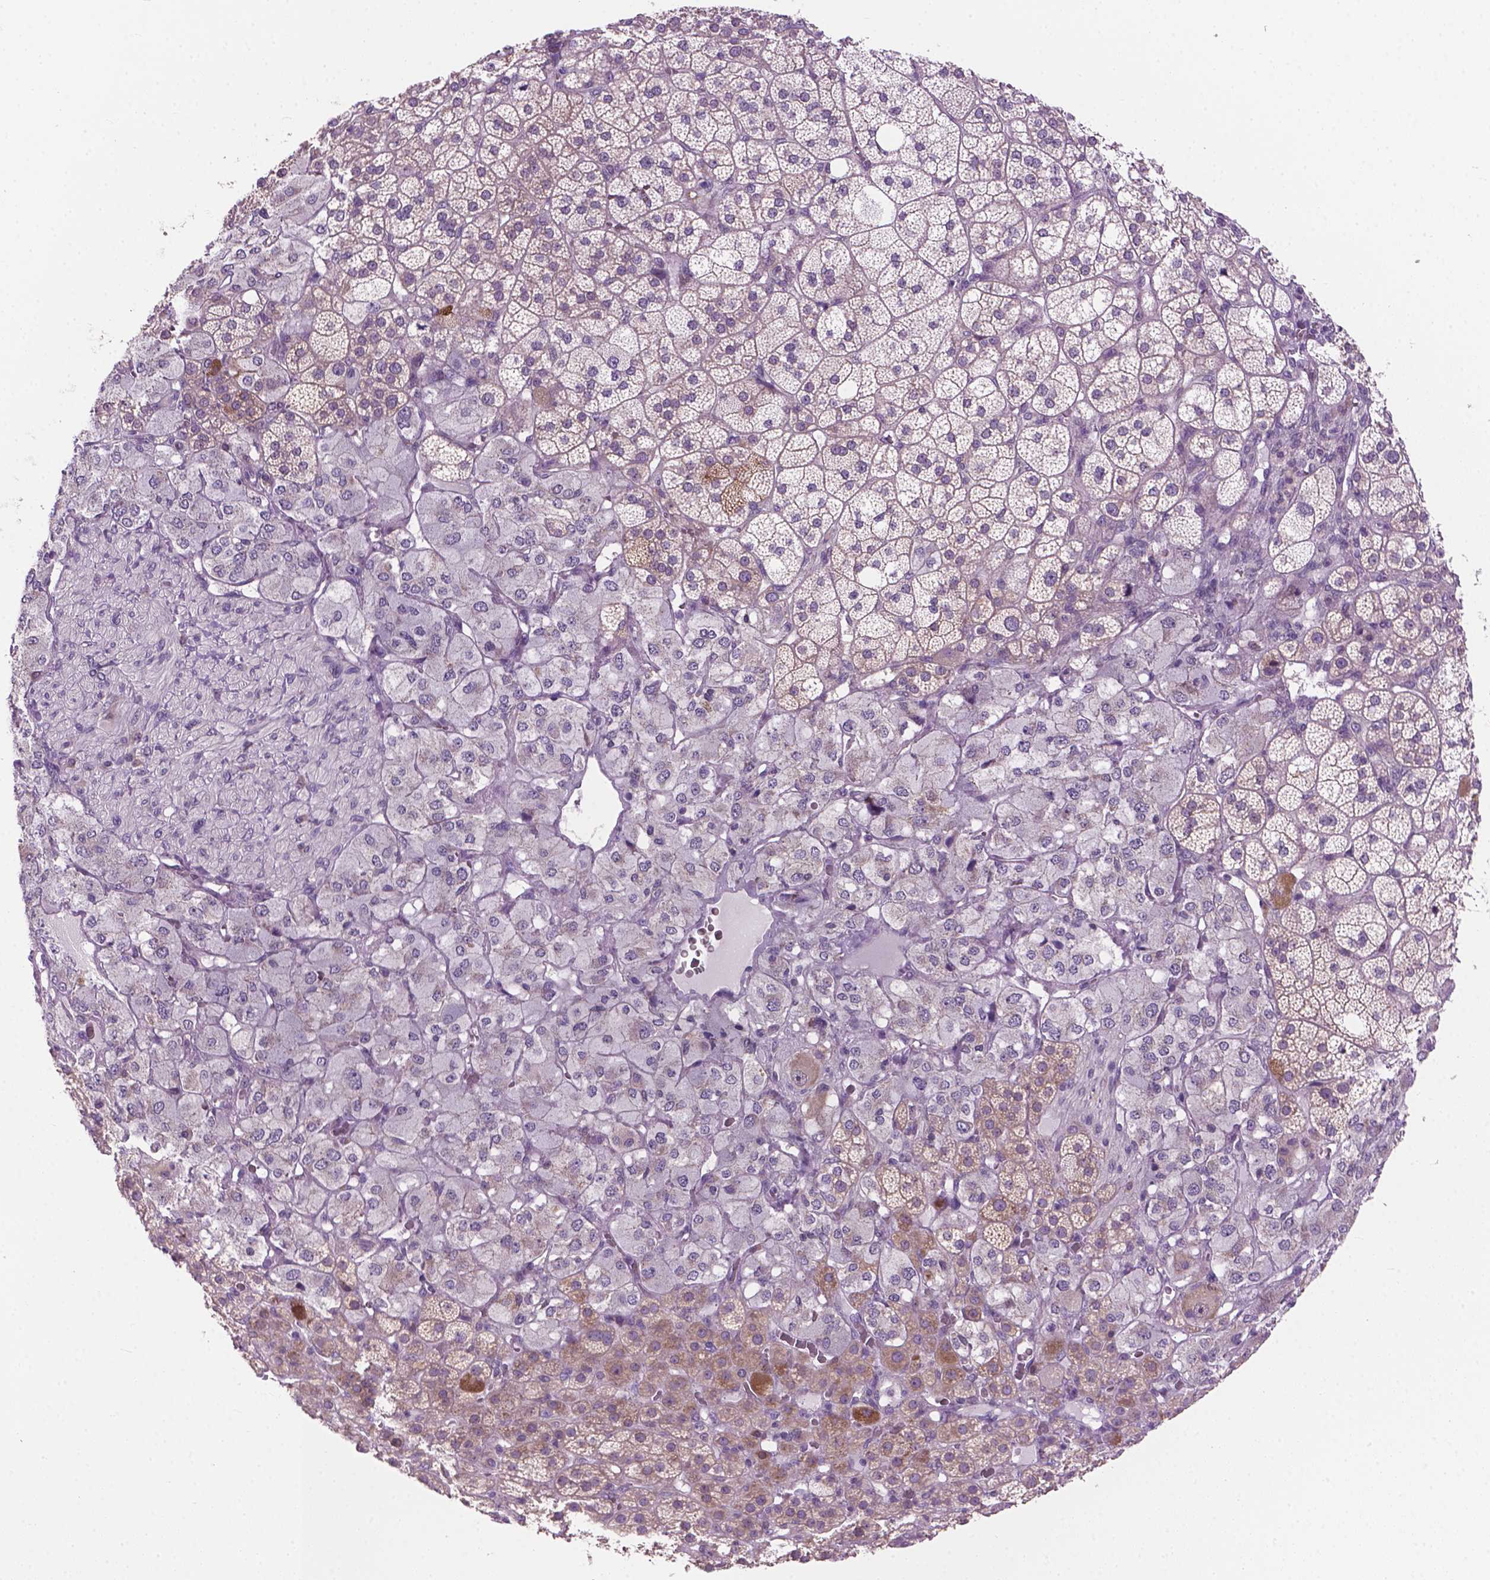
{"staining": {"intensity": "moderate", "quantity": "<25%", "location": "cytoplasmic/membranous"}, "tissue": "adrenal gland", "cell_type": "Glandular cells", "image_type": "normal", "snomed": [{"axis": "morphology", "description": "Normal tissue, NOS"}, {"axis": "topography", "description": "Adrenal gland"}], "caption": "Moderate cytoplasmic/membranous protein positivity is appreciated in approximately <25% of glandular cells in adrenal gland.", "gene": "MZT1", "patient": {"sex": "female", "age": 60}}